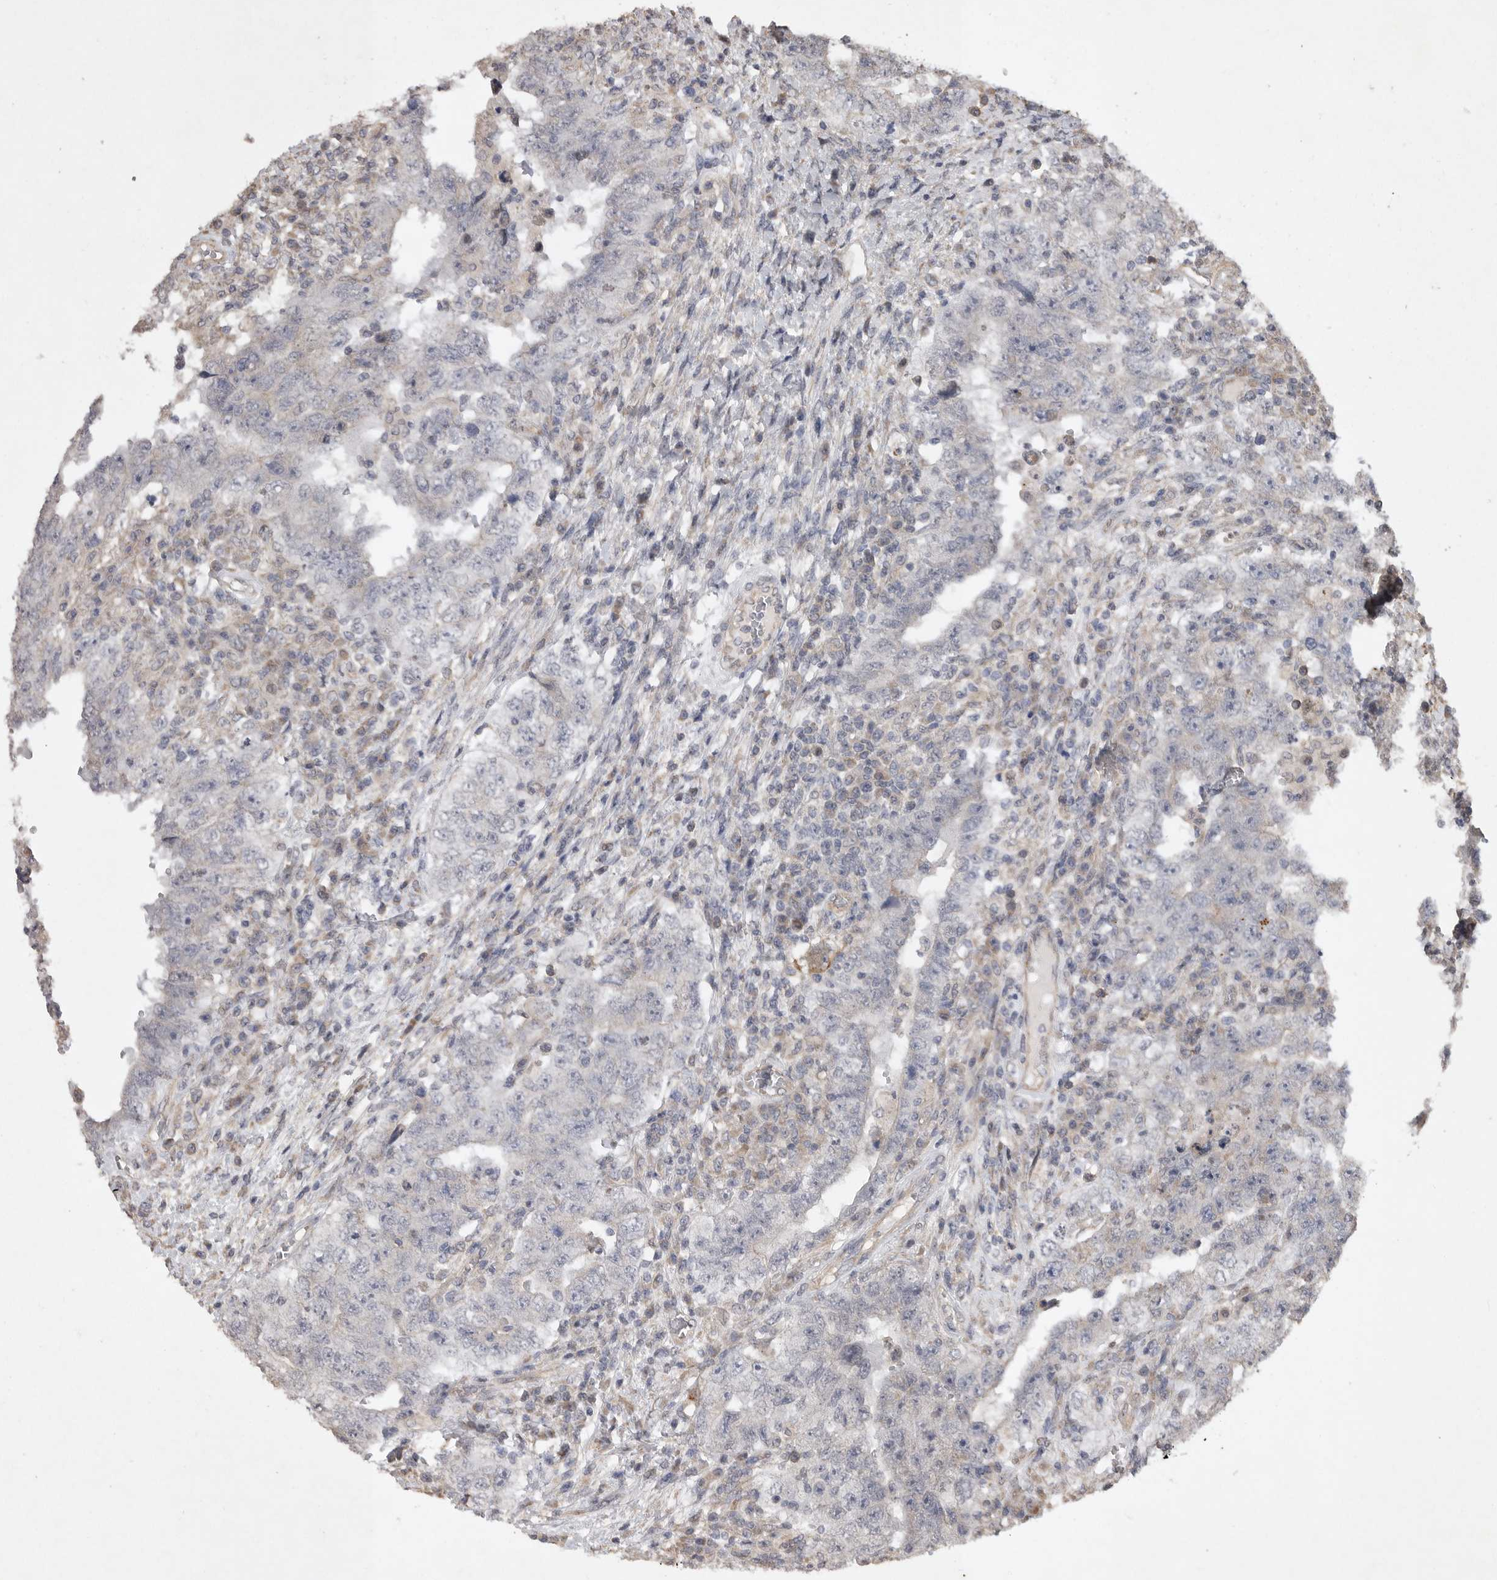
{"staining": {"intensity": "negative", "quantity": "none", "location": "none"}, "tissue": "testis cancer", "cell_type": "Tumor cells", "image_type": "cancer", "snomed": [{"axis": "morphology", "description": "Carcinoma, Embryonal, NOS"}, {"axis": "topography", "description": "Testis"}], "caption": "DAB immunohistochemical staining of human testis cancer (embryonal carcinoma) exhibits no significant staining in tumor cells.", "gene": "EDEM3", "patient": {"sex": "male", "age": 26}}